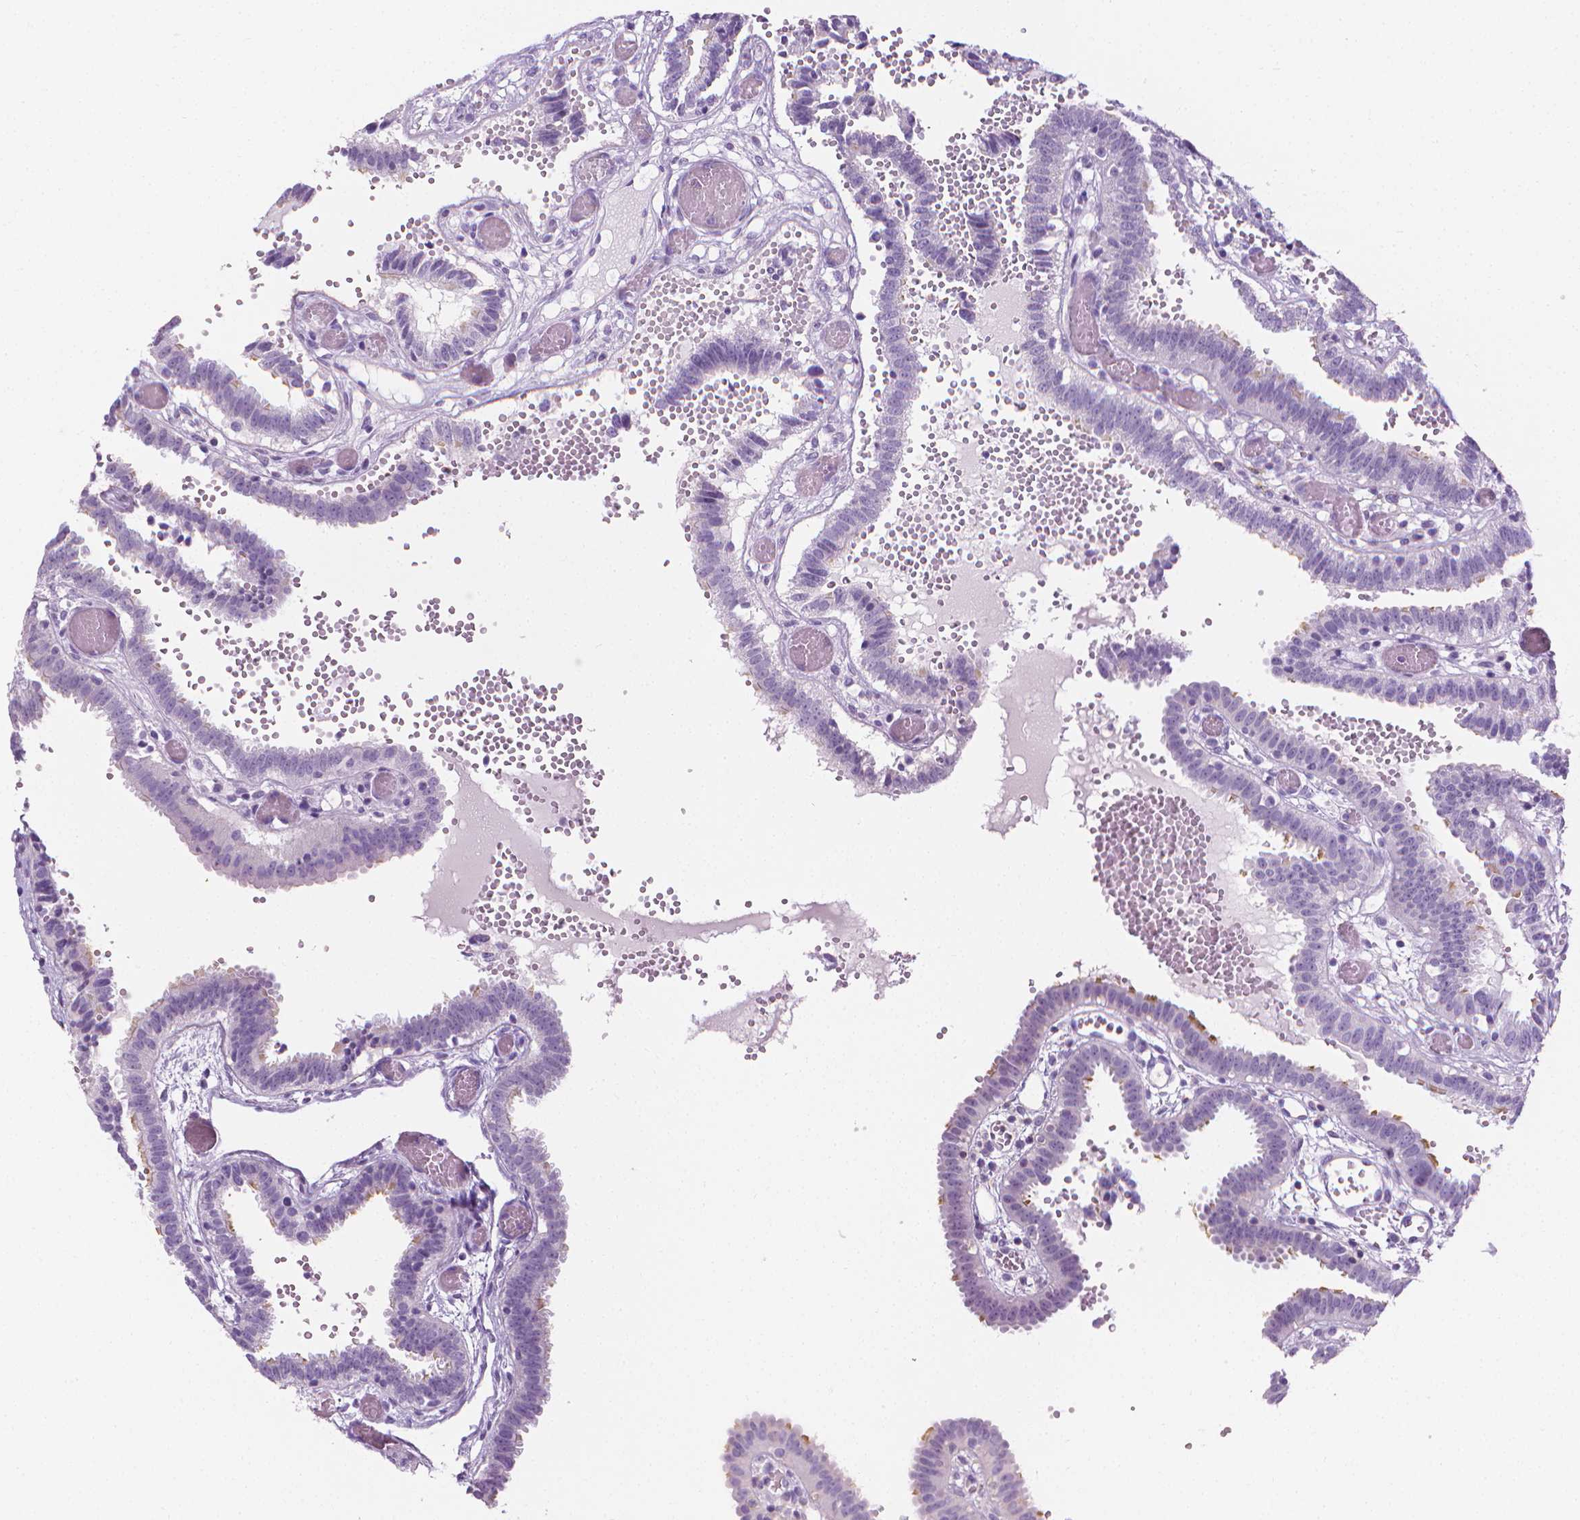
{"staining": {"intensity": "strong", "quantity": "<25%", "location": "cytoplasmic/membranous"}, "tissue": "fallopian tube", "cell_type": "Glandular cells", "image_type": "normal", "snomed": [{"axis": "morphology", "description": "Normal tissue, NOS"}, {"axis": "topography", "description": "Fallopian tube"}], "caption": "The histopathology image exhibits immunohistochemical staining of normal fallopian tube. There is strong cytoplasmic/membranous expression is present in approximately <25% of glandular cells.", "gene": "DCAF8L1", "patient": {"sex": "female", "age": 37}}